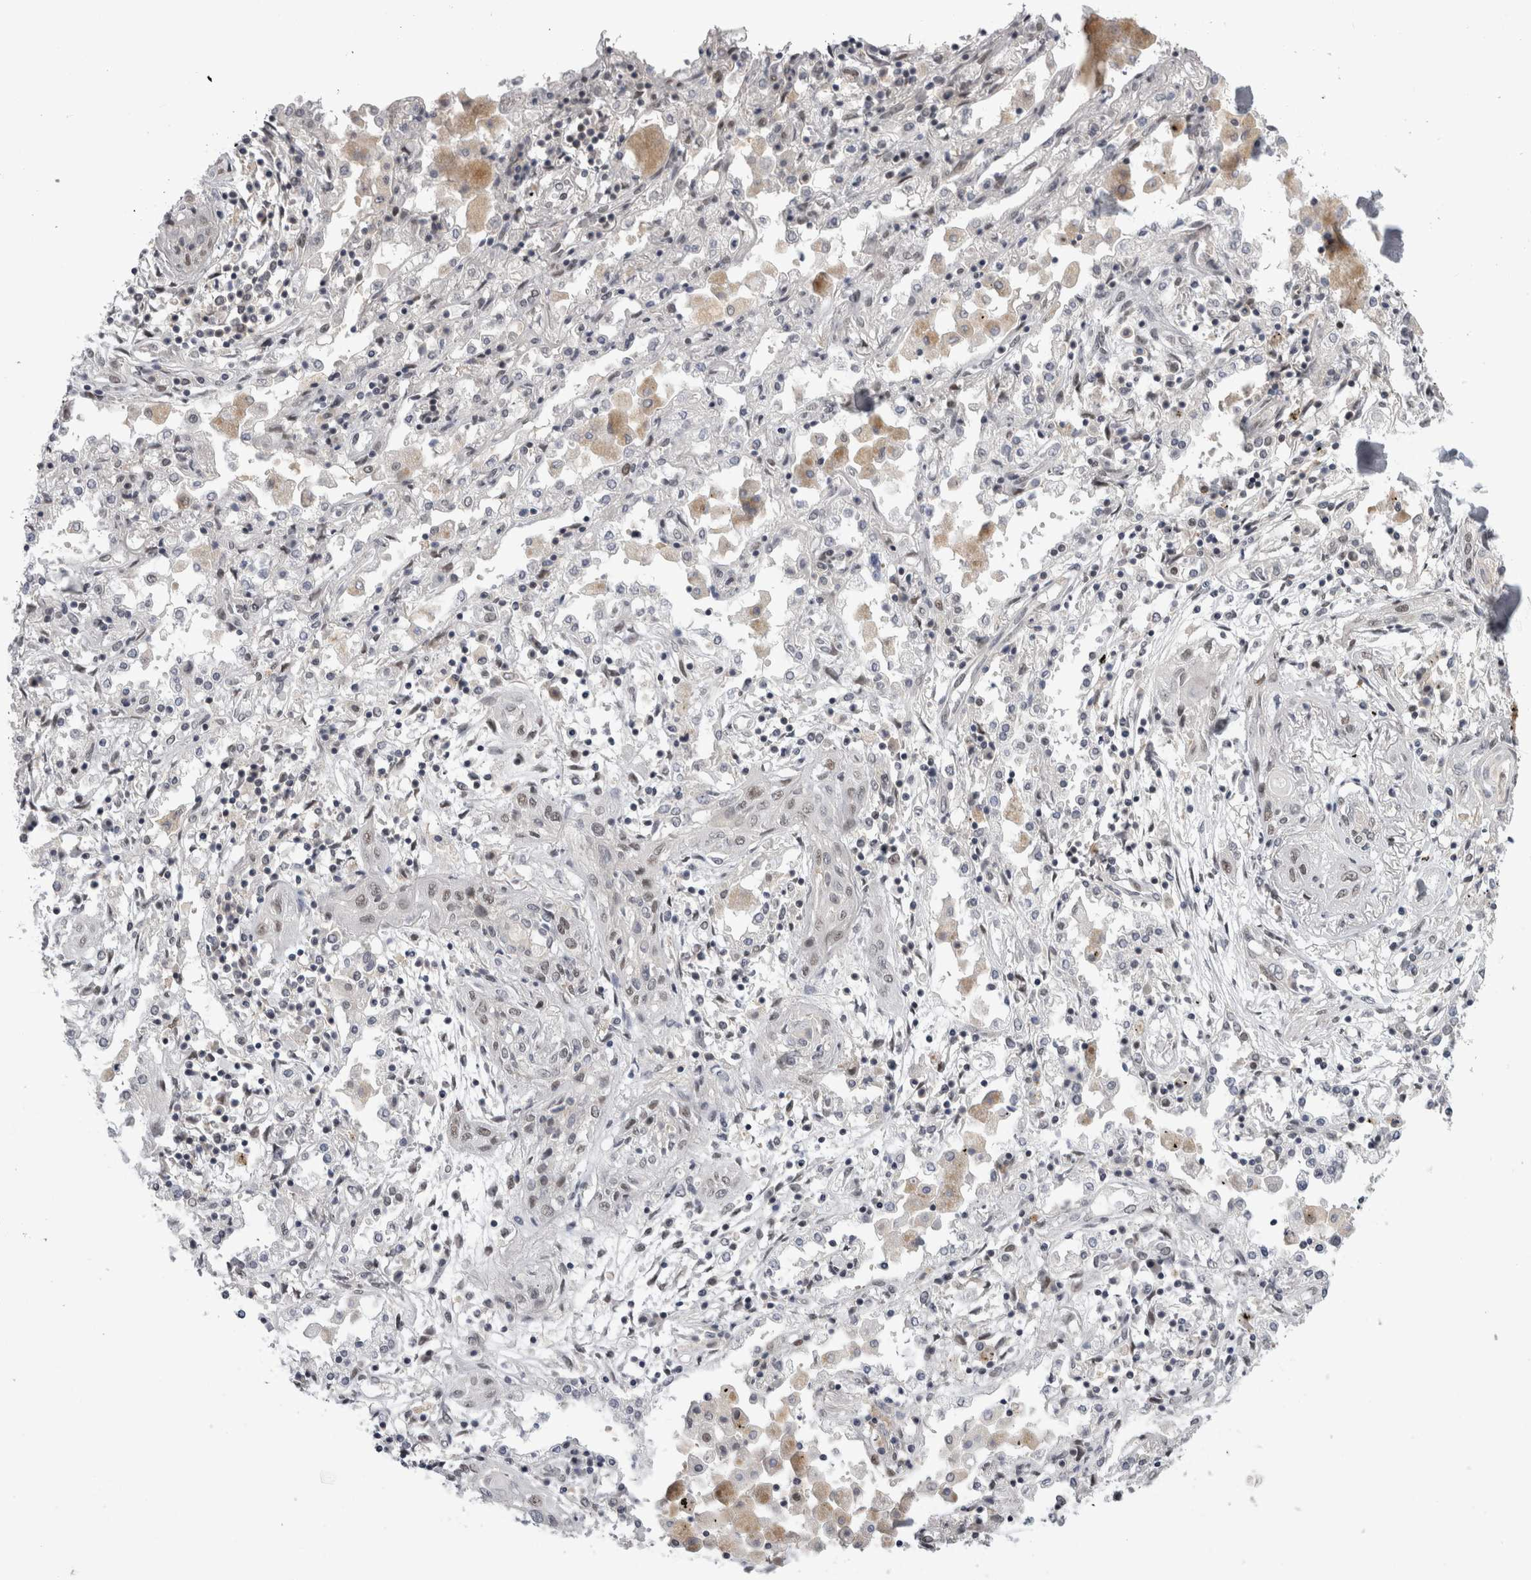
{"staining": {"intensity": "weak", "quantity": ">75%", "location": "nuclear"}, "tissue": "lung cancer", "cell_type": "Tumor cells", "image_type": "cancer", "snomed": [{"axis": "morphology", "description": "Squamous cell carcinoma, NOS"}, {"axis": "topography", "description": "Lung"}], "caption": "This image shows IHC staining of human lung cancer, with low weak nuclear expression in about >75% of tumor cells.", "gene": "PSMB2", "patient": {"sex": "female", "age": 47}}